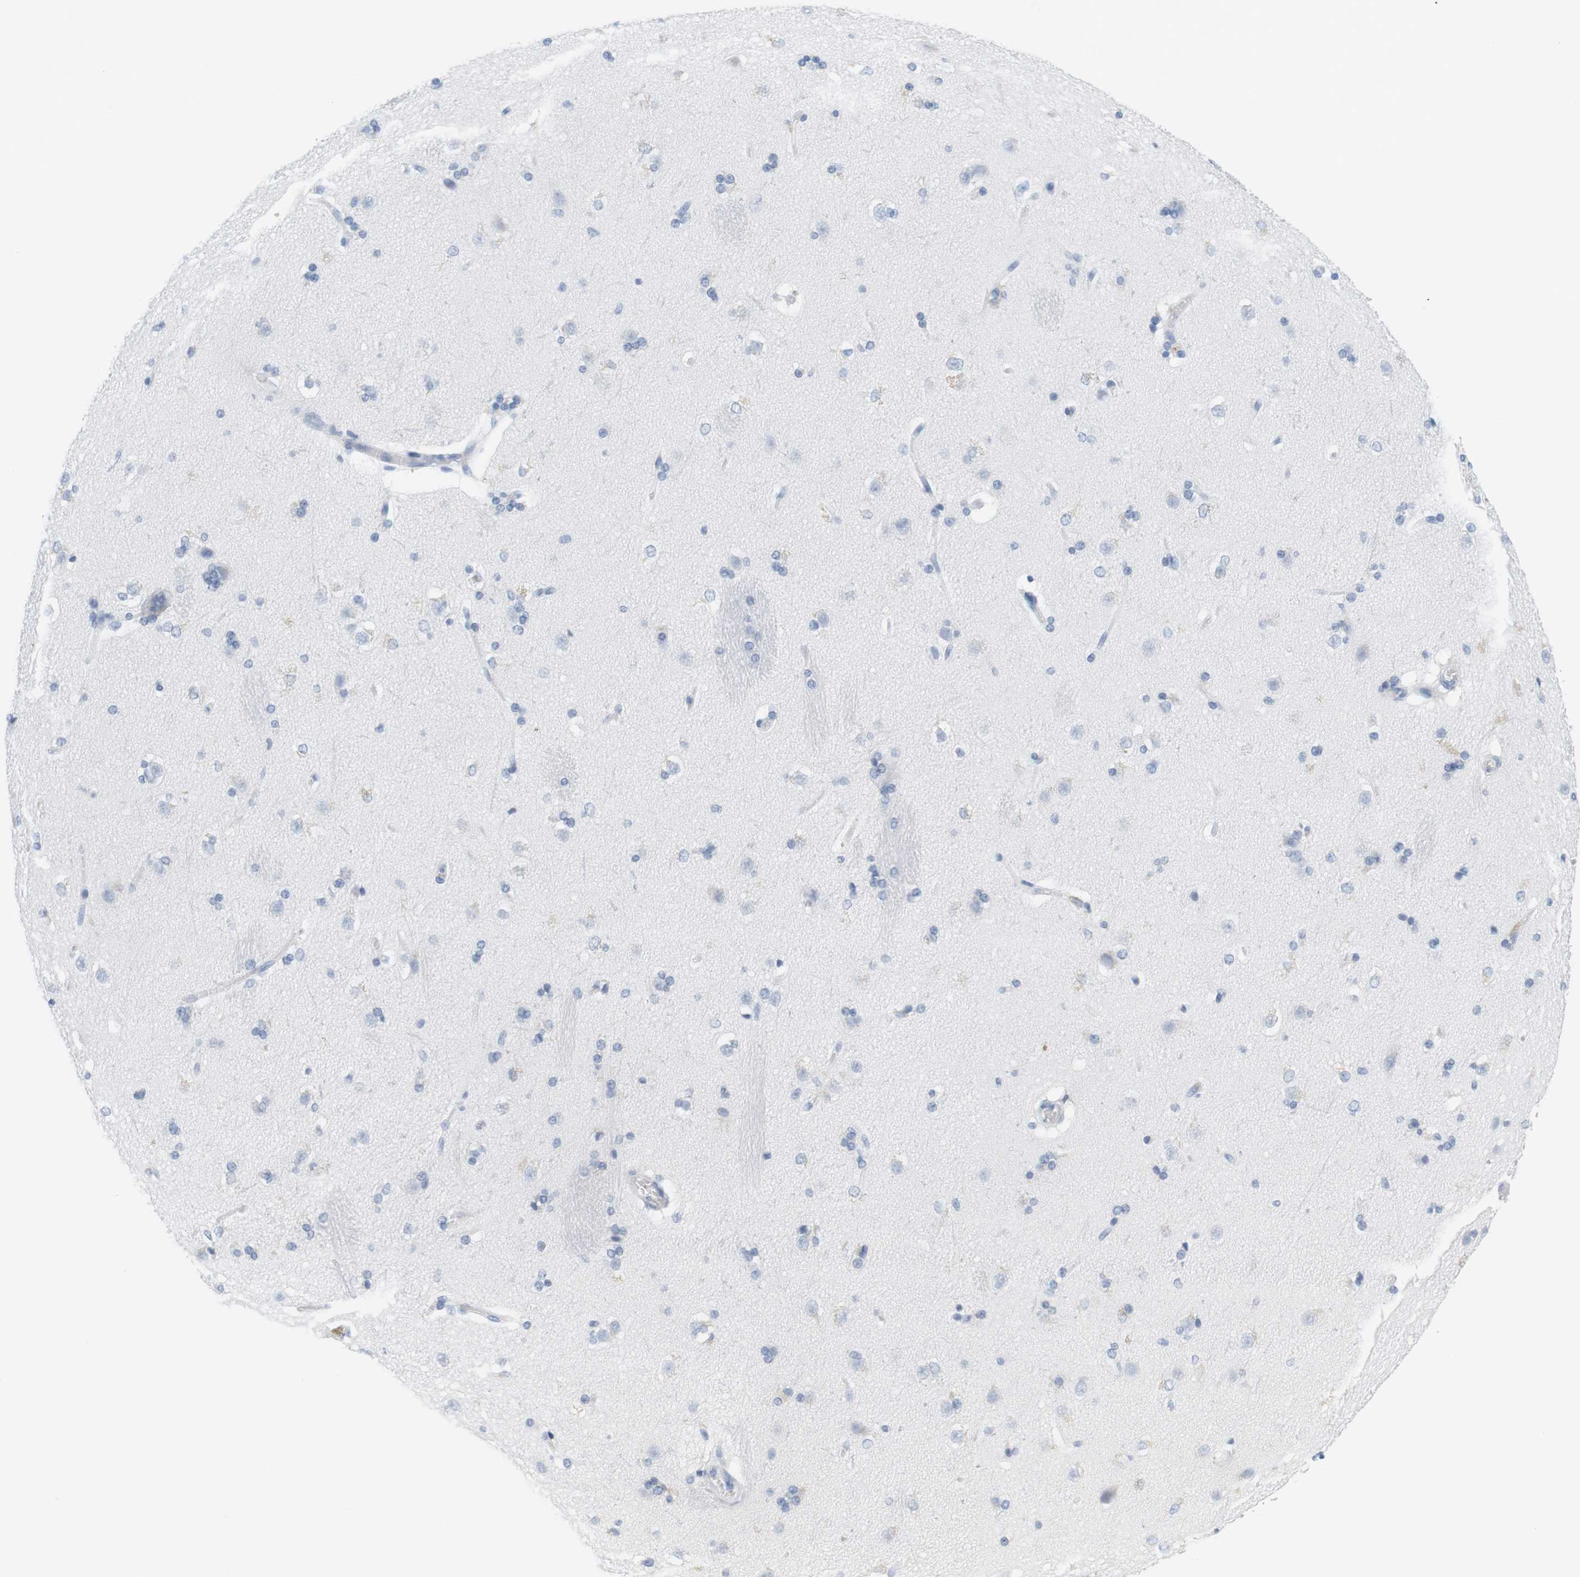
{"staining": {"intensity": "negative", "quantity": "none", "location": "none"}, "tissue": "caudate", "cell_type": "Glial cells", "image_type": "normal", "snomed": [{"axis": "morphology", "description": "Normal tissue, NOS"}, {"axis": "topography", "description": "Lateral ventricle wall"}], "caption": "Immunohistochemistry of normal caudate shows no staining in glial cells.", "gene": "OPRM1", "patient": {"sex": "female", "age": 19}}